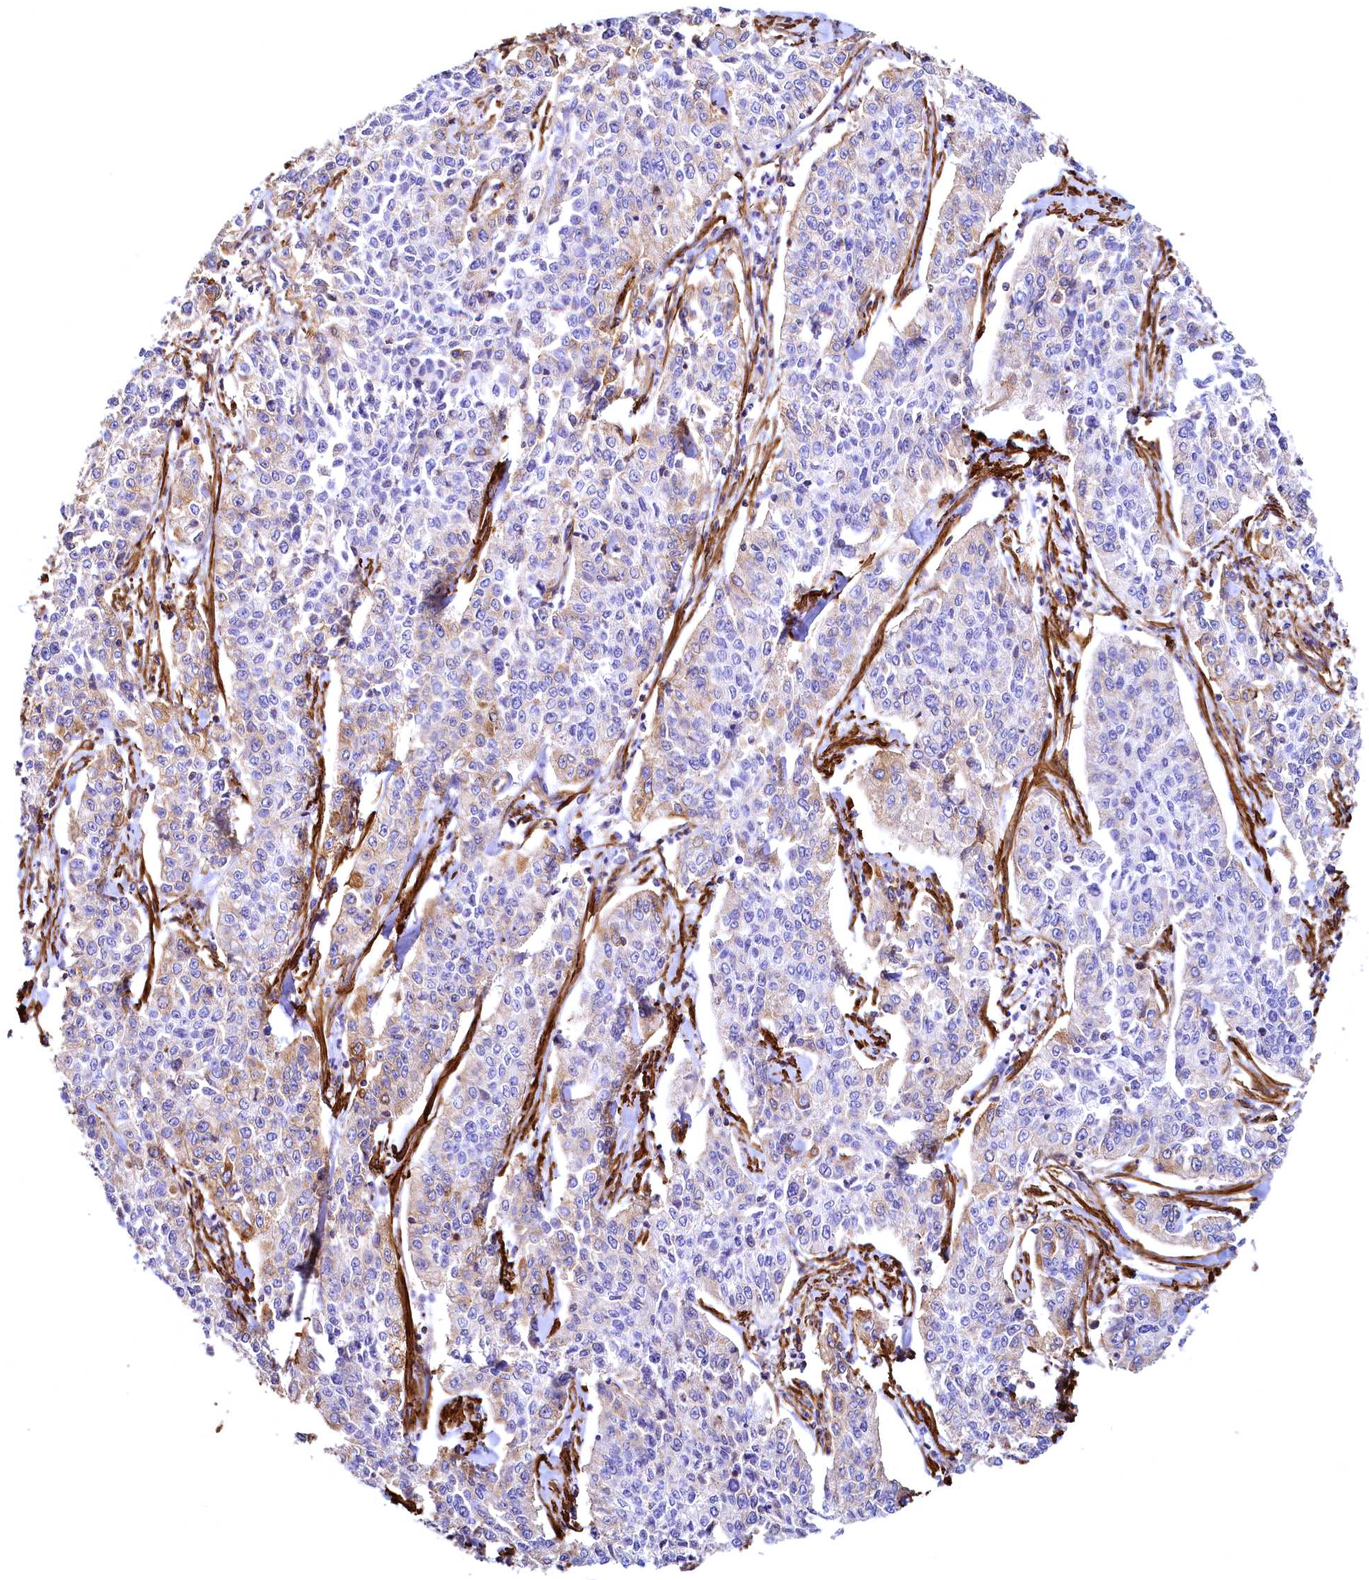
{"staining": {"intensity": "weak", "quantity": "<25%", "location": "cytoplasmic/membranous"}, "tissue": "cervical cancer", "cell_type": "Tumor cells", "image_type": "cancer", "snomed": [{"axis": "morphology", "description": "Squamous cell carcinoma, NOS"}, {"axis": "topography", "description": "Cervix"}], "caption": "A histopathology image of squamous cell carcinoma (cervical) stained for a protein exhibits no brown staining in tumor cells.", "gene": "THBS1", "patient": {"sex": "female", "age": 35}}